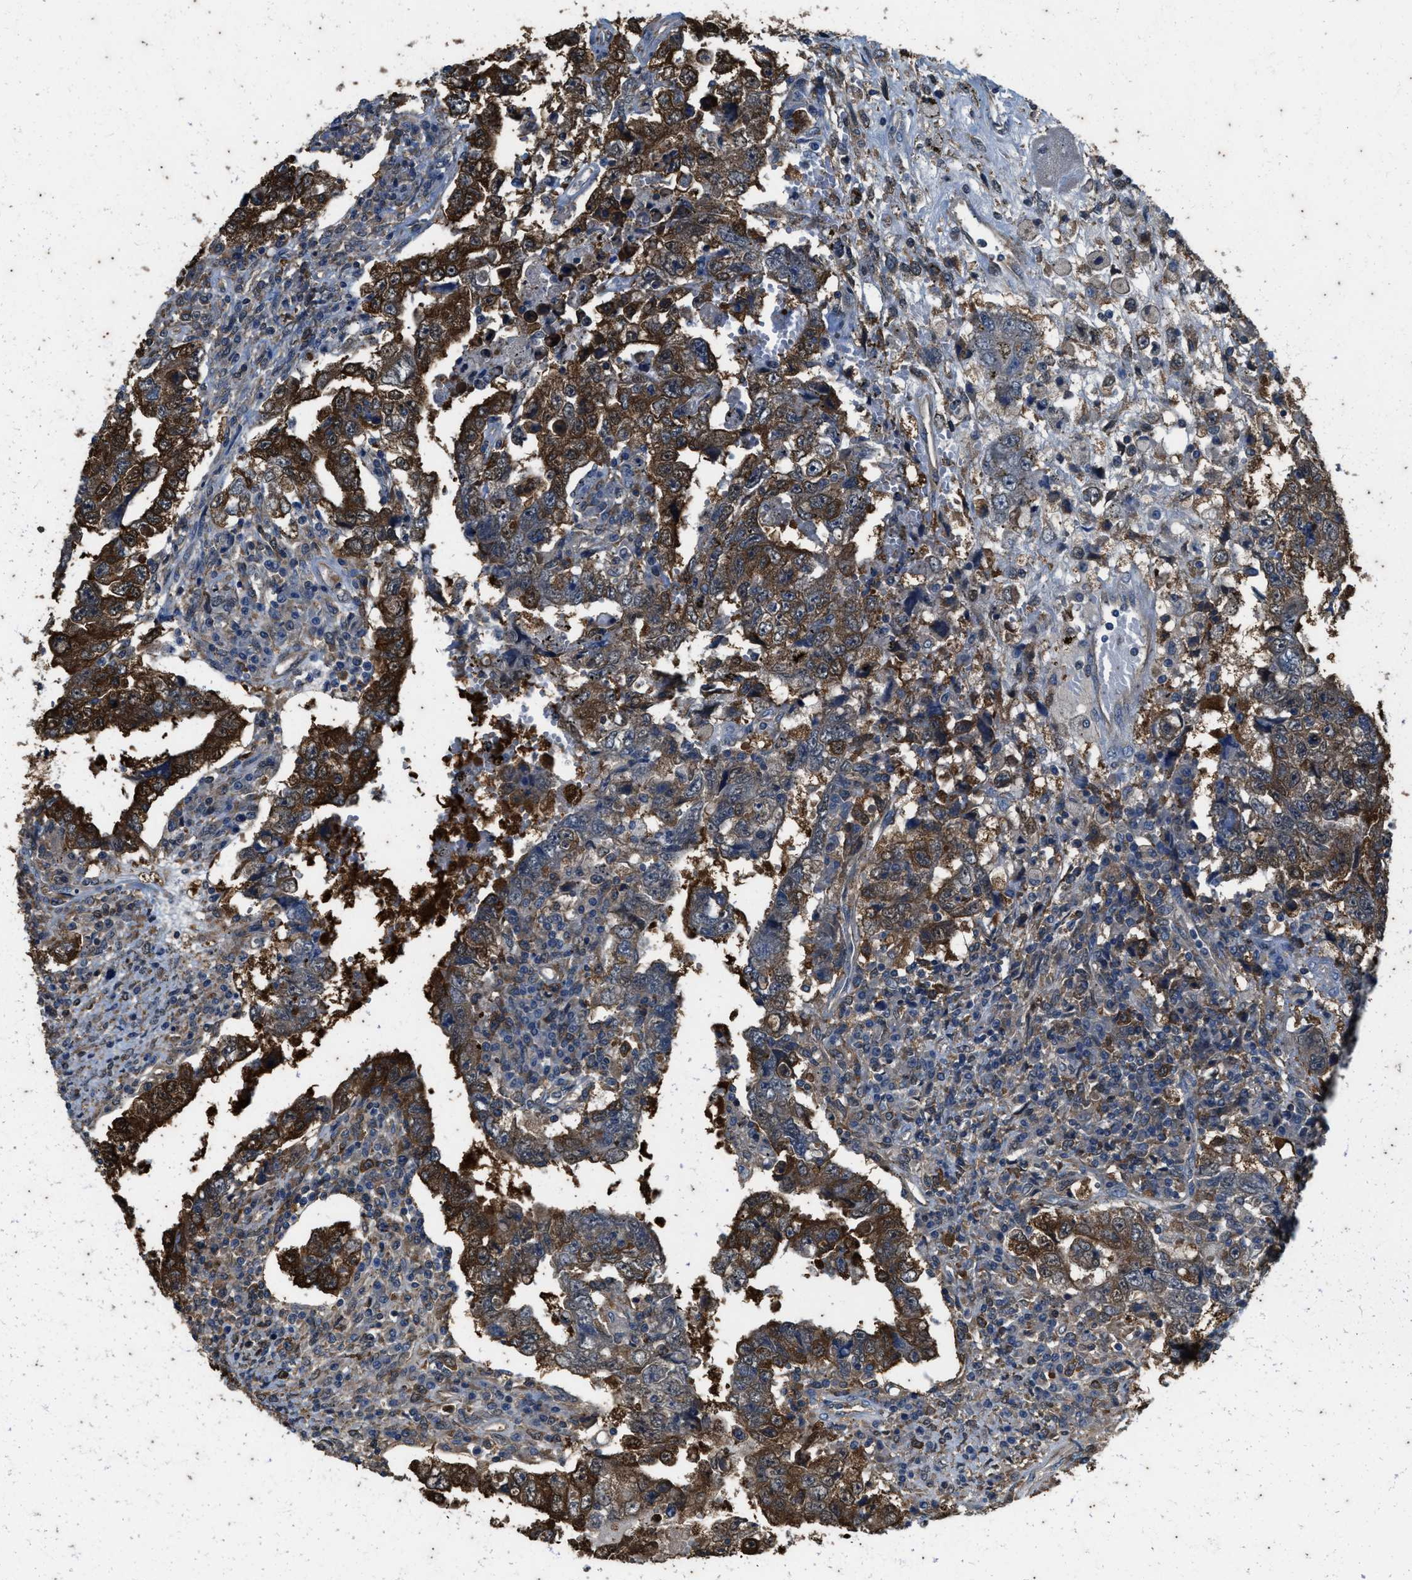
{"staining": {"intensity": "moderate", "quantity": ">75%", "location": "cytoplasmic/membranous"}, "tissue": "testis cancer", "cell_type": "Tumor cells", "image_type": "cancer", "snomed": [{"axis": "morphology", "description": "Carcinoma, Embryonal, NOS"}, {"axis": "topography", "description": "Testis"}], "caption": "A brown stain shows moderate cytoplasmic/membranous positivity of a protein in testis embryonal carcinoma tumor cells.", "gene": "COX19", "patient": {"sex": "male", "age": 26}}